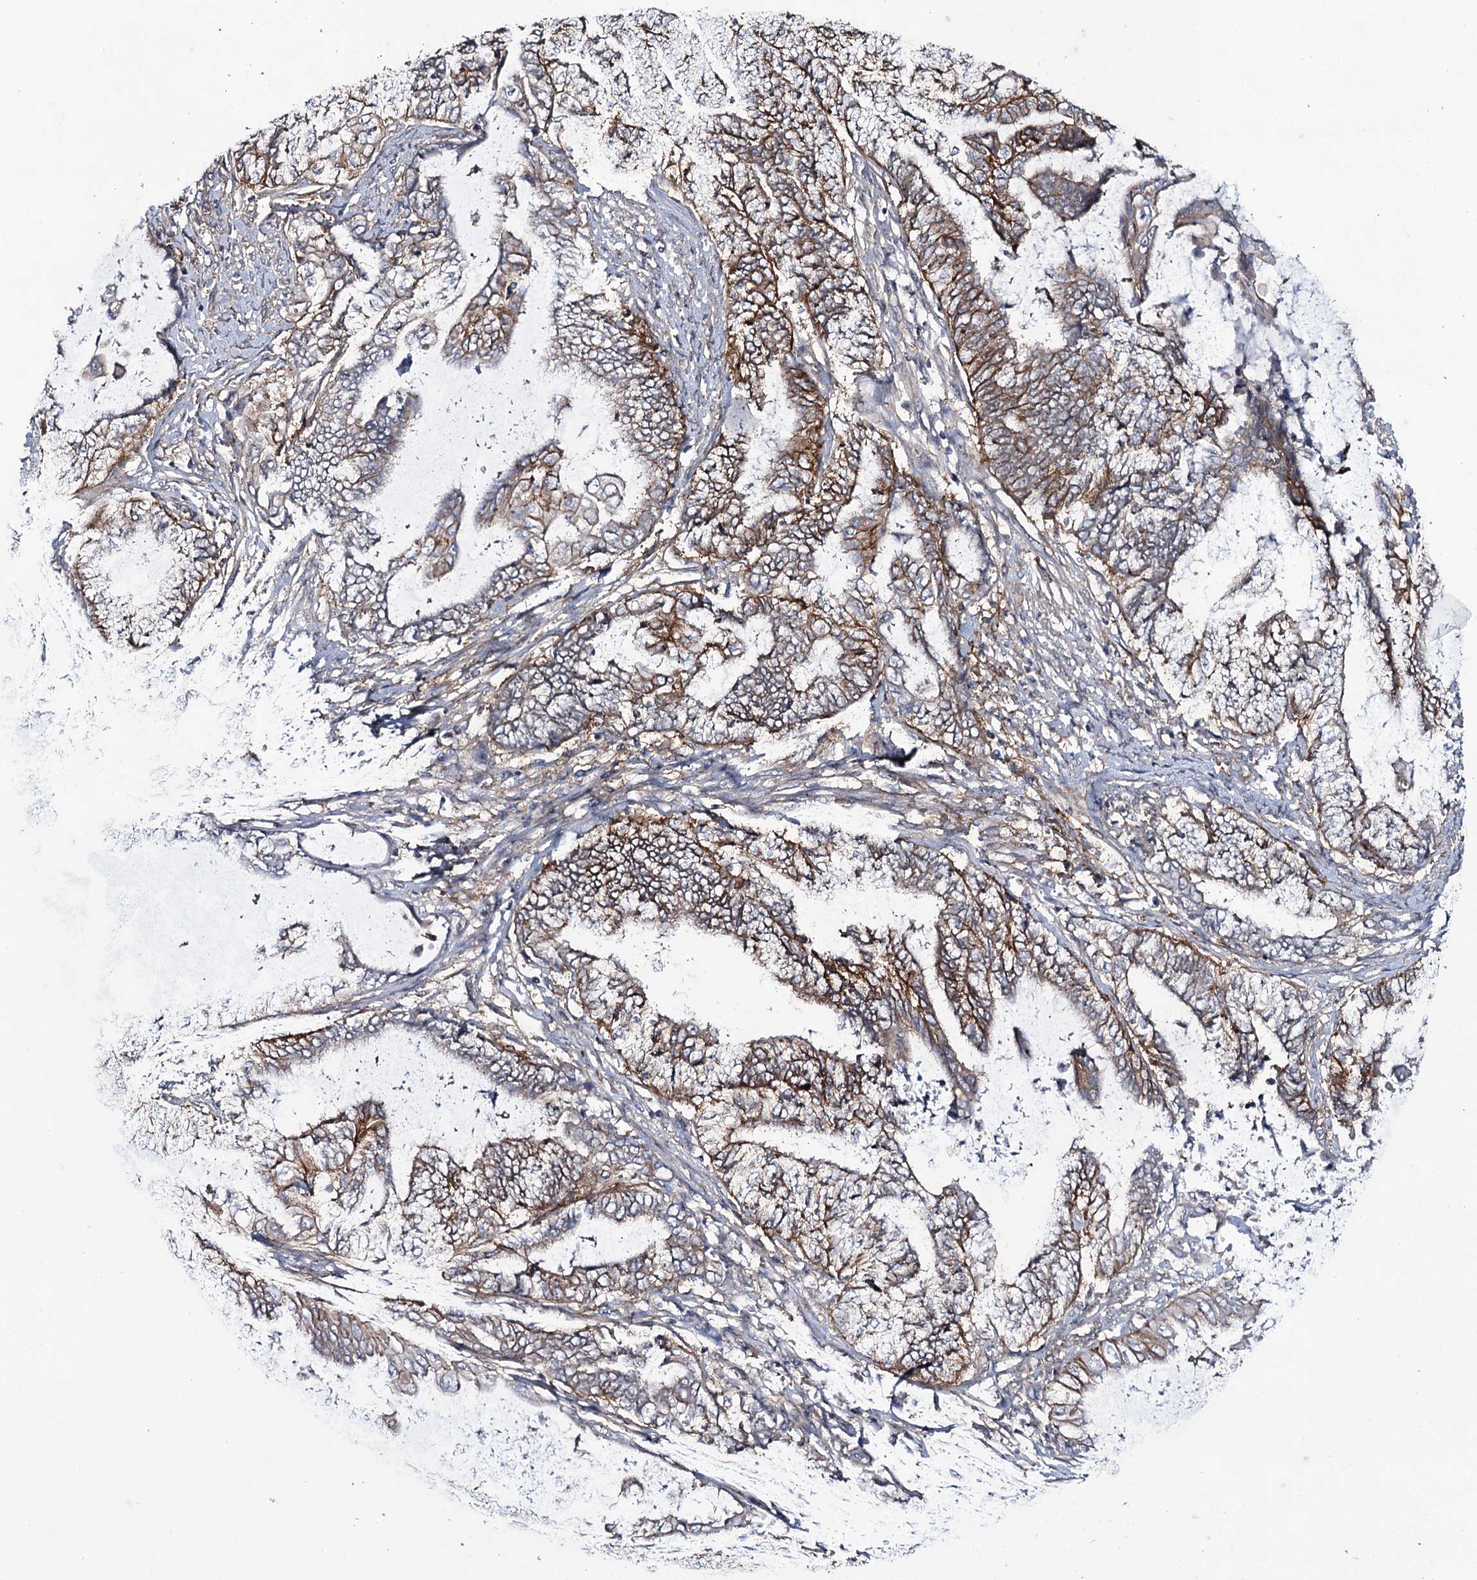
{"staining": {"intensity": "moderate", "quantity": ">75%", "location": "cytoplasmic/membranous"}, "tissue": "endometrial cancer", "cell_type": "Tumor cells", "image_type": "cancer", "snomed": [{"axis": "morphology", "description": "Adenocarcinoma, NOS"}, {"axis": "topography", "description": "Uterus"}, {"axis": "topography", "description": "Endometrium"}], "caption": "The histopathology image demonstrates immunohistochemical staining of endometrial cancer (adenocarcinoma). There is moderate cytoplasmic/membranous expression is present in approximately >75% of tumor cells.", "gene": "SNAP23", "patient": {"sex": "female", "age": 70}}